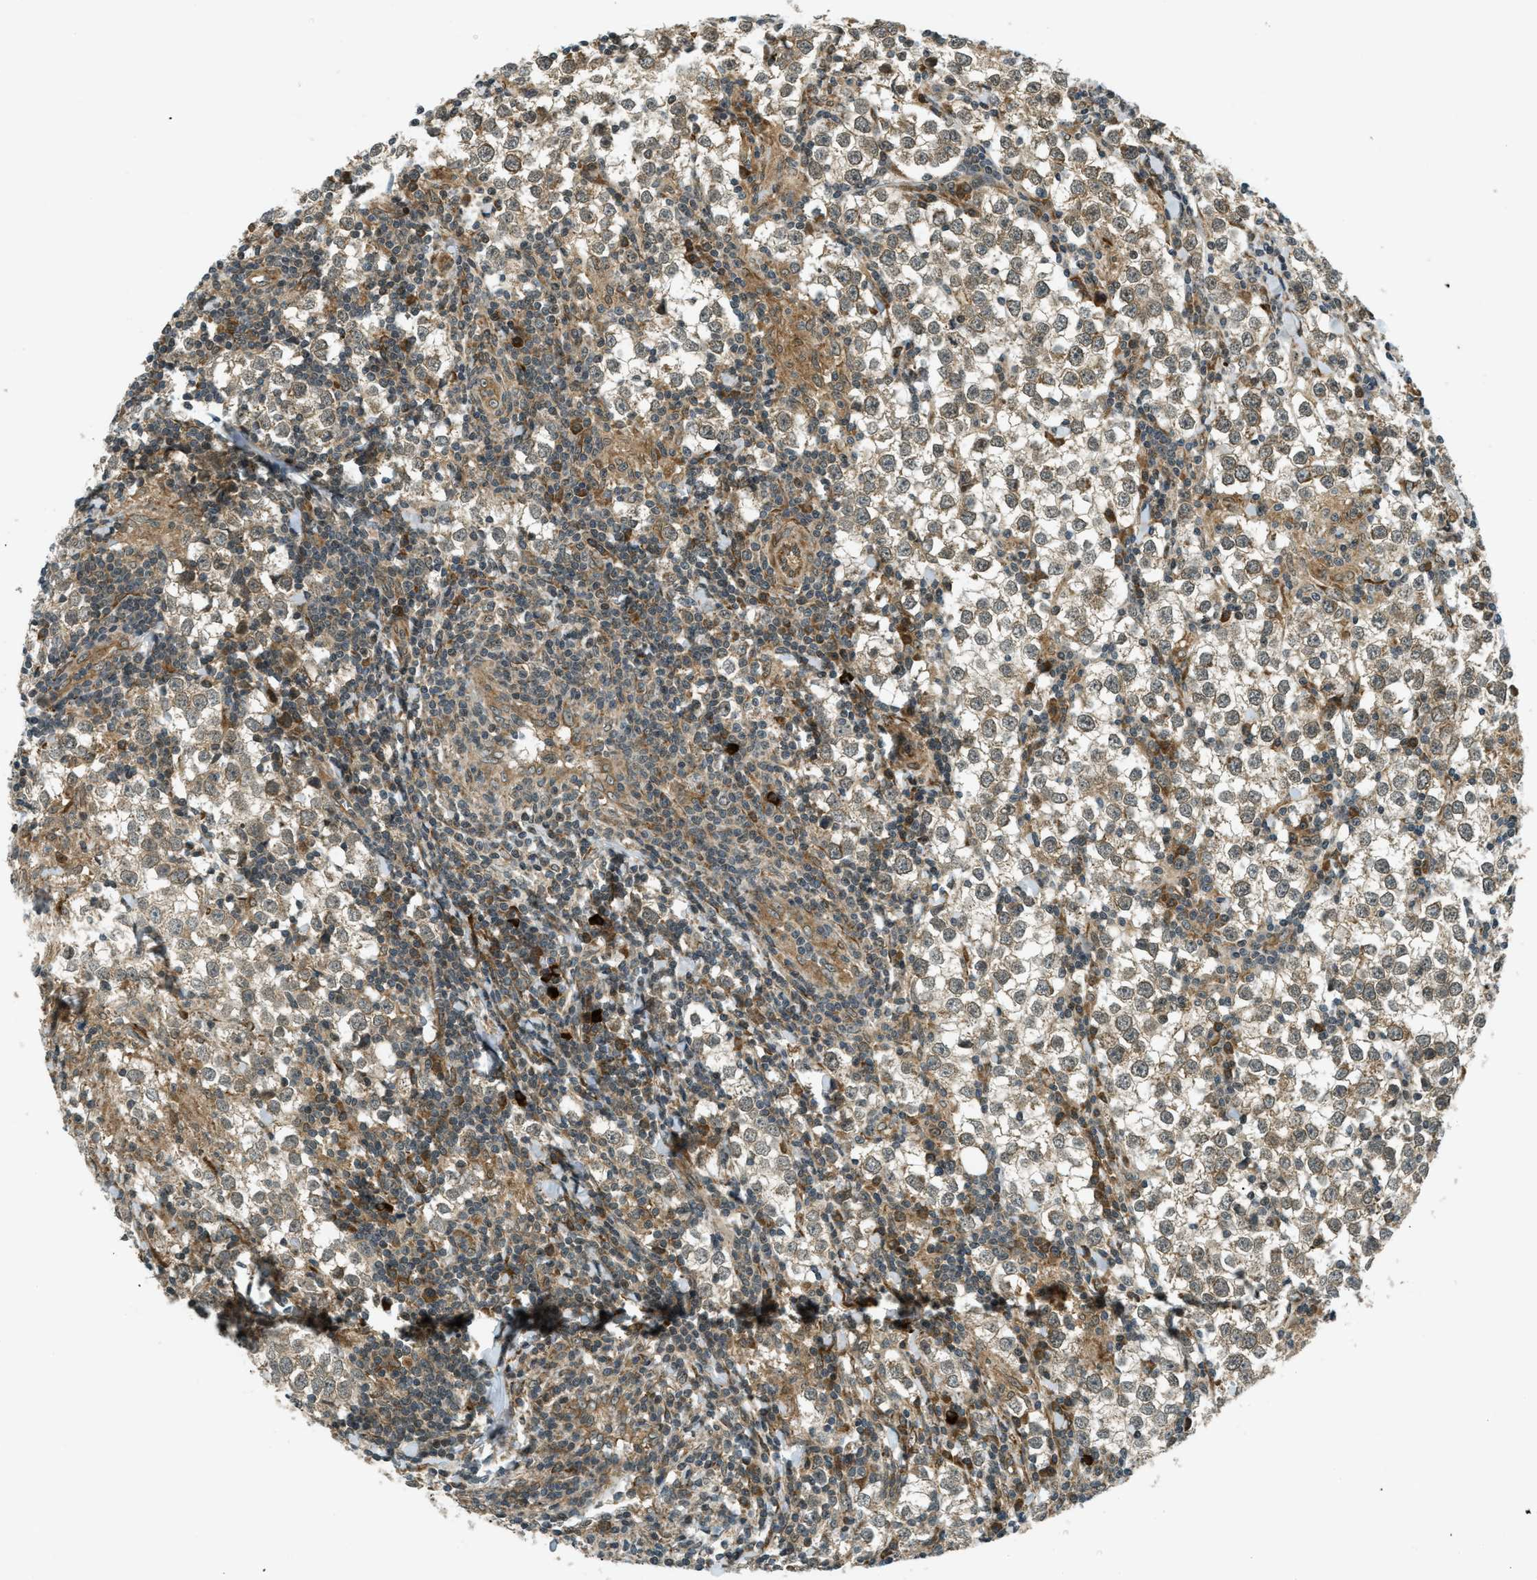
{"staining": {"intensity": "weak", "quantity": "25%-75%", "location": "cytoplasmic/membranous"}, "tissue": "testis cancer", "cell_type": "Tumor cells", "image_type": "cancer", "snomed": [{"axis": "morphology", "description": "Seminoma, NOS"}, {"axis": "morphology", "description": "Carcinoma, Embryonal, NOS"}, {"axis": "topography", "description": "Testis"}], "caption": "The photomicrograph displays immunohistochemical staining of testis seminoma. There is weak cytoplasmic/membranous staining is identified in about 25%-75% of tumor cells.", "gene": "EIF2AK3", "patient": {"sex": "male", "age": 36}}